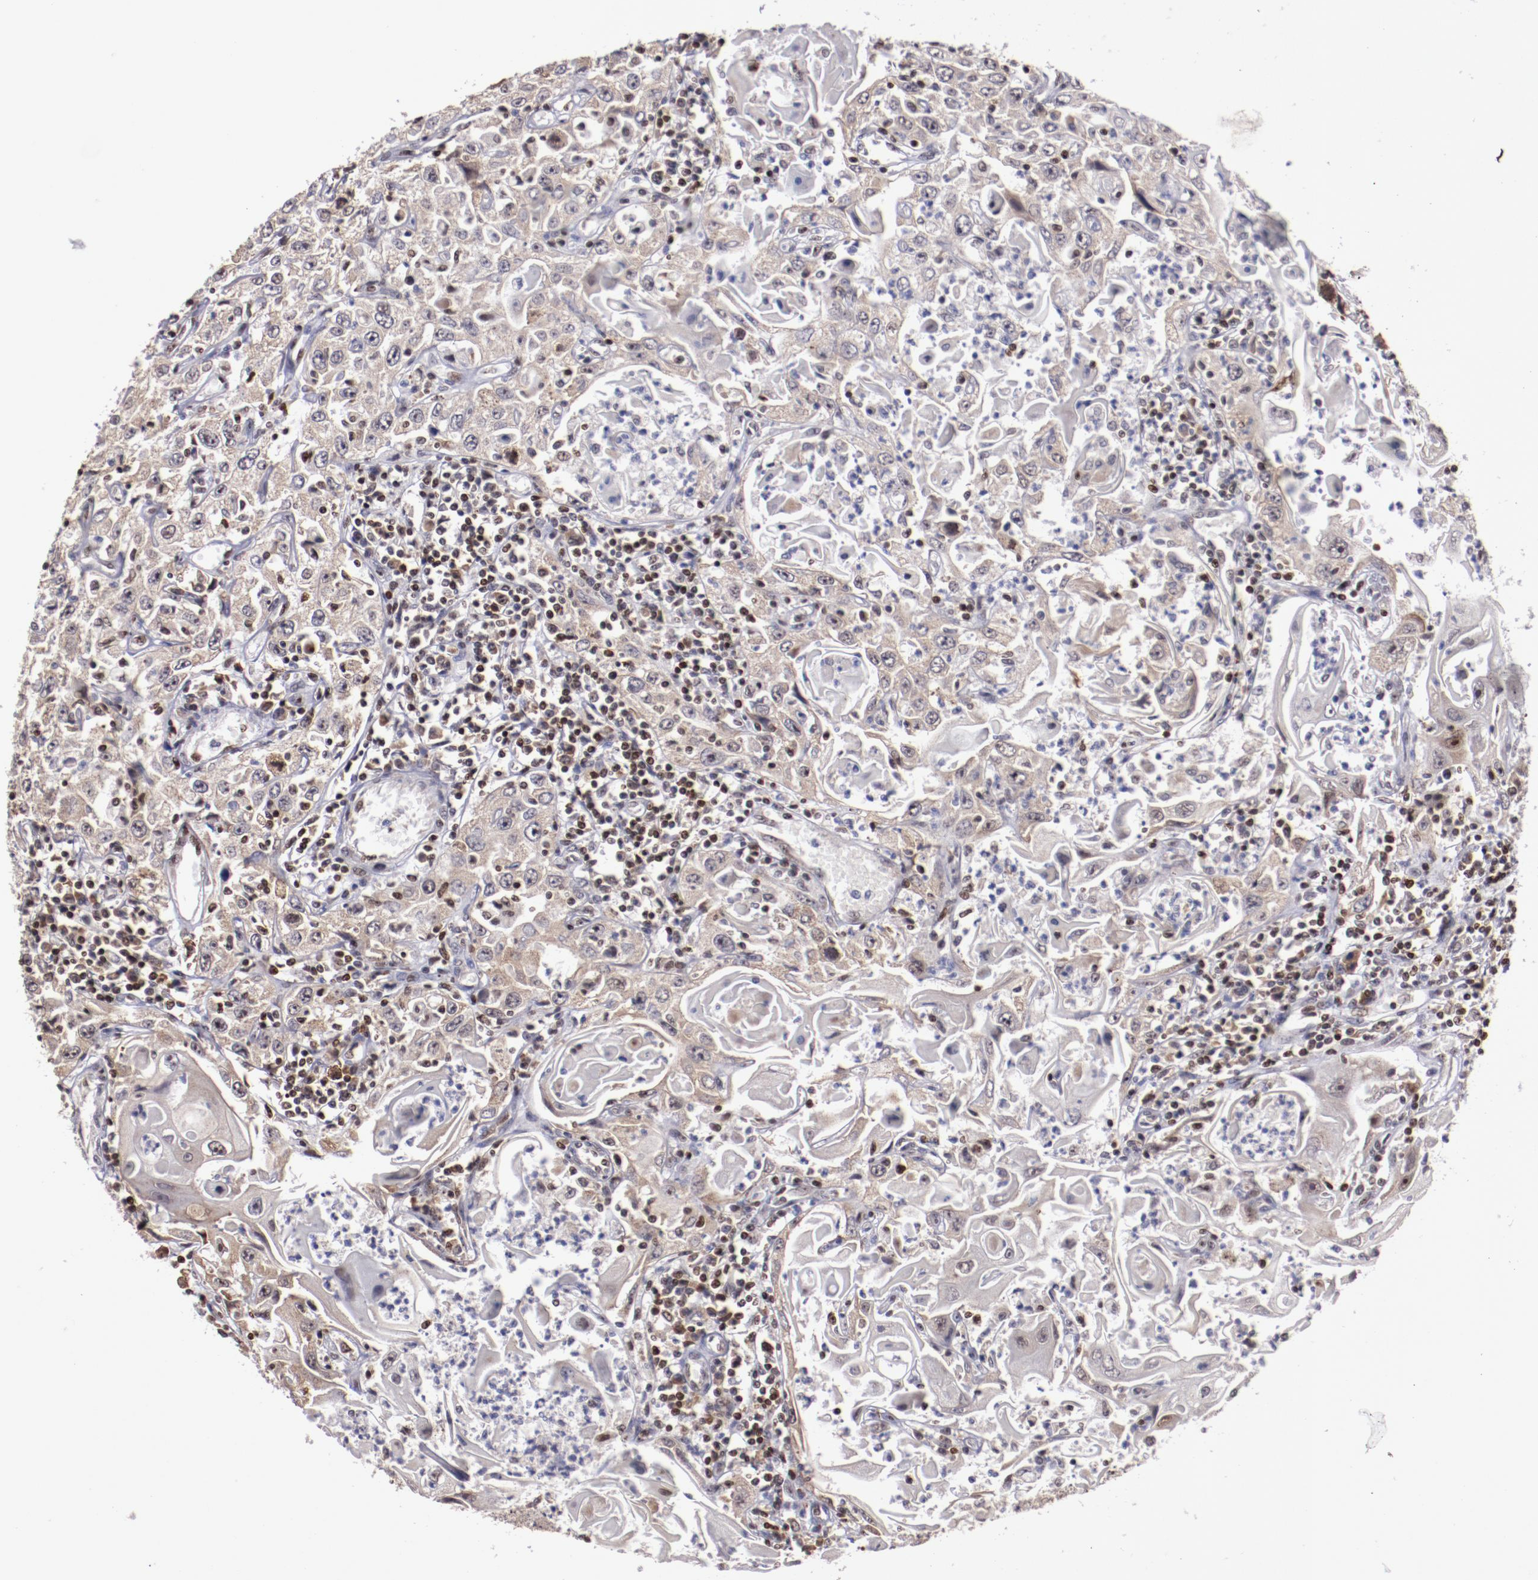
{"staining": {"intensity": "weak", "quantity": "25%-75%", "location": "cytoplasmic/membranous"}, "tissue": "head and neck cancer", "cell_type": "Tumor cells", "image_type": "cancer", "snomed": [{"axis": "morphology", "description": "Squamous cell carcinoma, NOS"}, {"axis": "topography", "description": "Oral tissue"}, {"axis": "topography", "description": "Head-Neck"}], "caption": "Brown immunohistochemical staining in head and neck cancer (squamous cell carcinoma) demonstrates weak cytoplasmic/membranous staining in about 25%-75% of tumor cells.", "gene": "DDX24", "patient": {"sex": "female", "age": 76}}